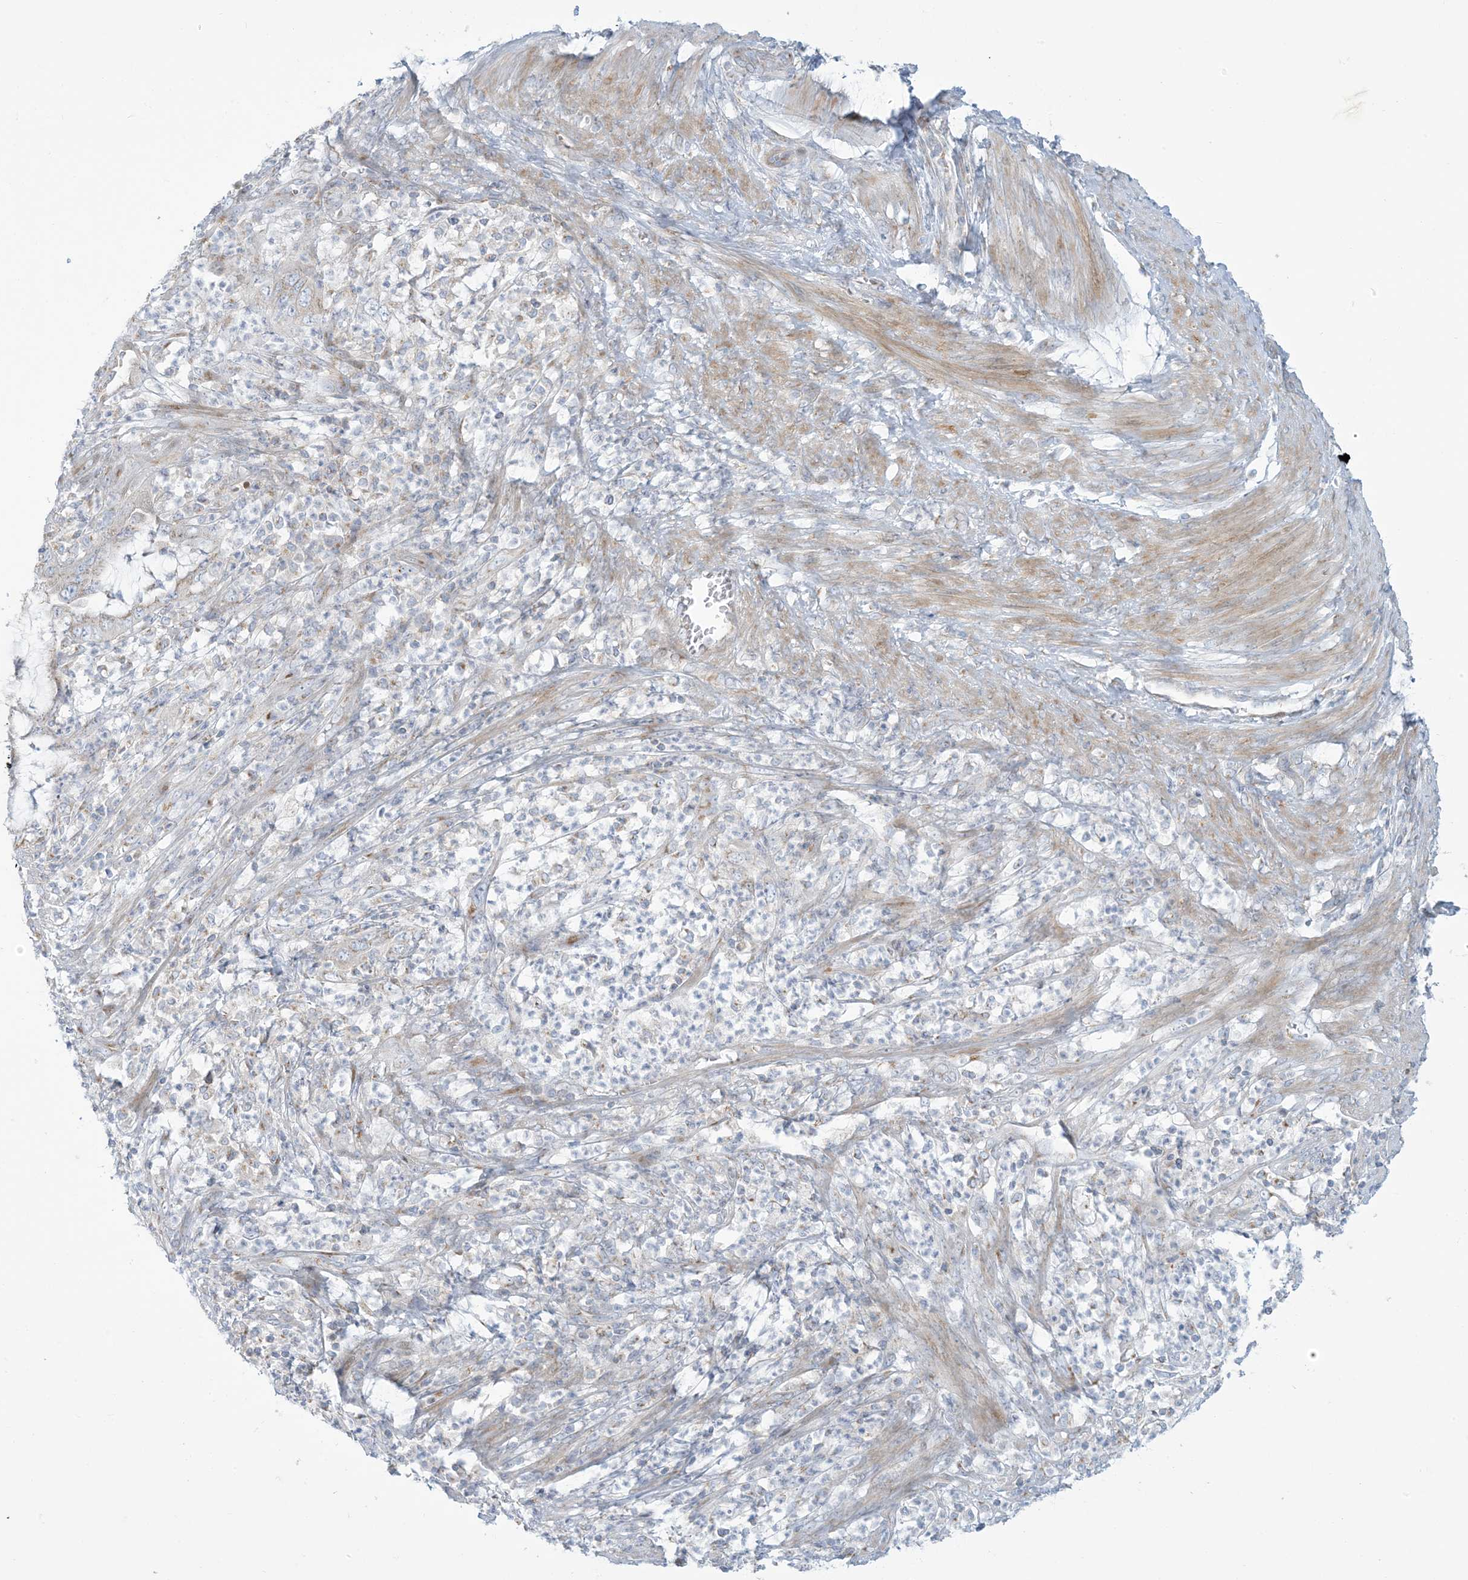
{"staining": {"intensity": "weak", "quantity": "<25%", "location": "cytoplasmic/membranous"}, "tissue": "endometrial cancer", "cell_type": "Tumor cells", "image_type": "cancer", "snomed": [{"axis": "morphology", "description": "Adenocarcinoma, NOS"}, {"axis": "topography", "description": "Endometrium"}], "caption": "IHC micrograph of neoplastic tissue: endometrial cancer (adenocarcinoma) stained with DAB (3,3'-diaminobenzidine) reveals no significant protein positivity in tumor cells. The staining was performed using DAB to visualize the protein expression in brown, while the nuclei were stained in blue with hematoxylin (Magnification: 20x).", "gene": "AFTPH", "patient": {"sex": "female", "age": 51}}